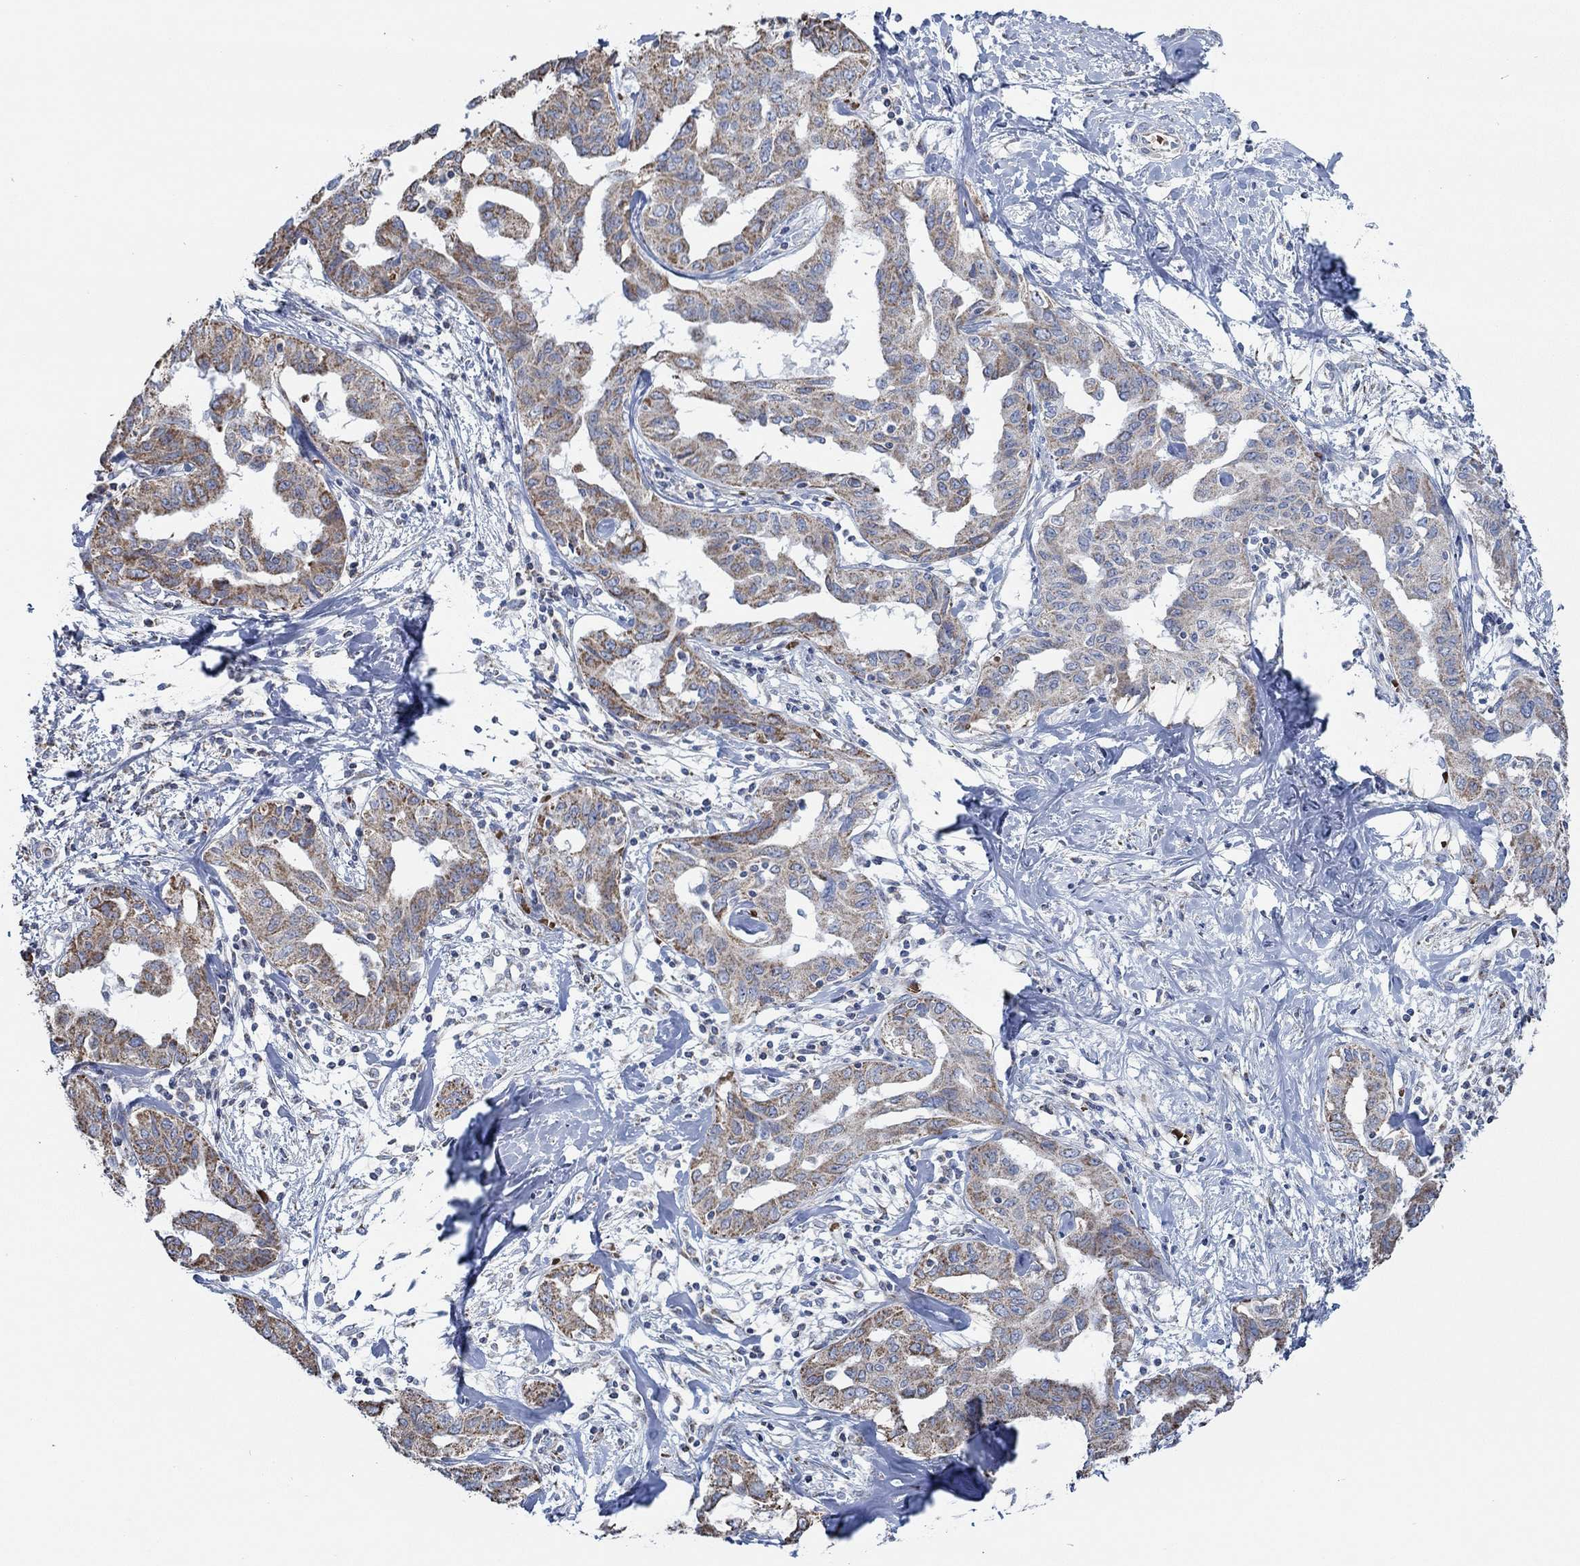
{"staining": {"intensity": "strong", "quantity": "<25%", "location": "cytoplasmic/membranous"}, "tissue": "liver cancer", "cell_type": "Tumor cells", "image_type": "cancer", "snomed": [{"axis": "morphology", "description": "Cholangiocarcinoma"}, {"axis": "topography", "description": "Liver"}], "caption": "Liver cancer (cholangiocarcinoma) was stained to show a protein in brown. There is medium levels of strong cytoplasmic/membranous expression in approximately <25% of tumor cells.", "gene": "GLOD5", "patient": {"sex": "male", "age": 59}}